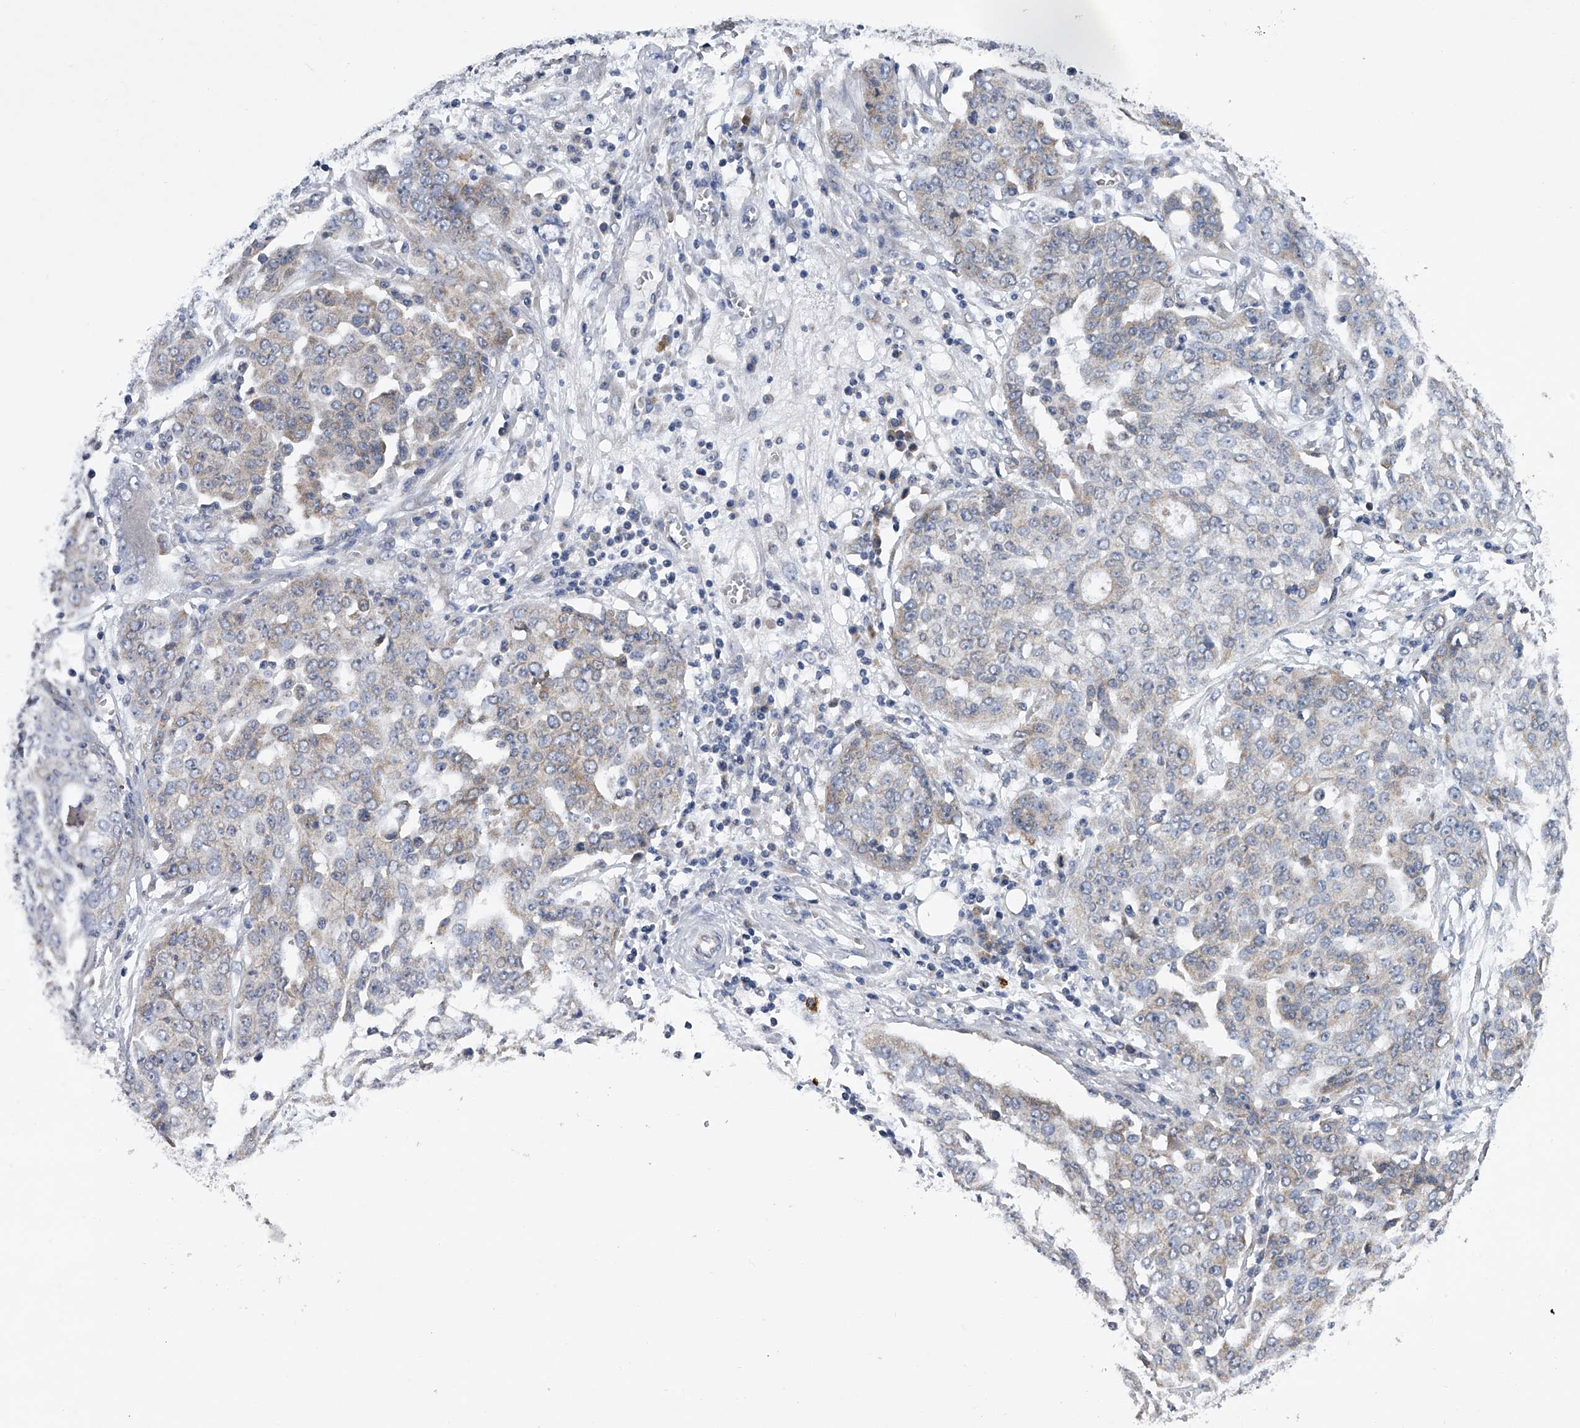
{"staining": {"intensity": "weak", "quantity": "<25%", "location": "cytoplasmic/membranous"}, "tissue": "ovarian cancer", "cell_type": "Tumor cells", "image_type": "cancer", "snomed": [{"axis": "morphology", "description": "Cystadenocarcinoma, serous, NOS"}, {"axis": "topography", "description": "Soft tissue"}, {"axis": "topography", "description": "Ovary"}], "caption": "Human serous cystadenocarcinoma (ovarian) stained for a protein using IHC demonstrates no staining in tumor cells.", "gene": "RNF5", "patient": {"sex": "female", "age": 57}}